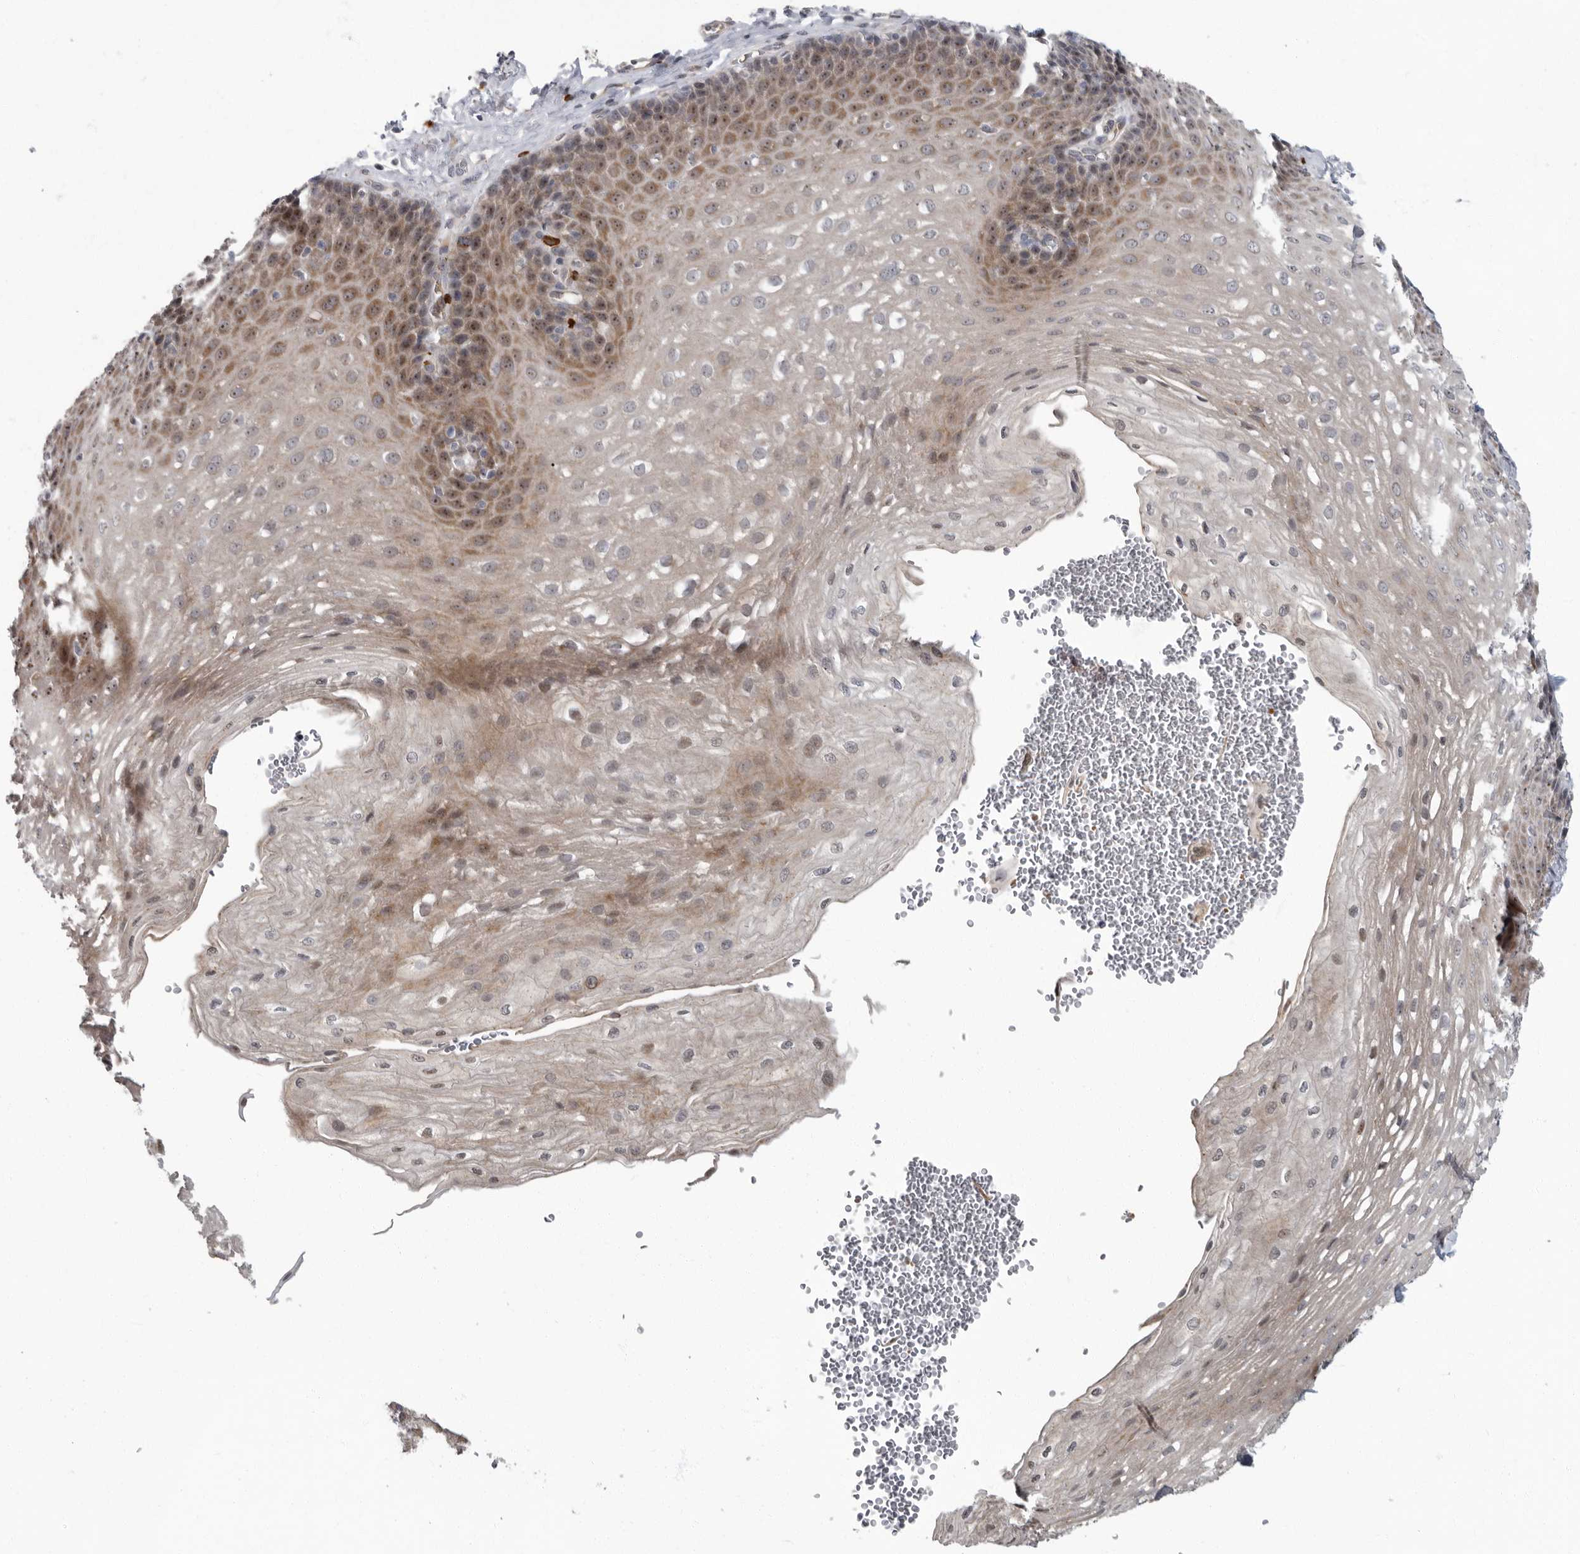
{"staining": {"intensity": "moderate", "quantity": ">75%", "location": "cytoplasmic/membranous,nuclear"}, "tissue": "esophagus", "cell_type": "Squamous epithelial cells", "image_type": "normal", "snomed": [{"axis": "morphology", "description": "Normal tissue, NOS"}, {"axis": "topography", "description": "Esophagus"}], "caption": "Benign esophagus reveals moderate cytoplasmic/membranous,nuclear staining in about >75% of squamous epithelial cells, visualized by immunohistochemistry. (DAB = brown stain, brightfield microscopy at high magnification).", "gene": "PDCD11", "patient": {"sex": "female", "age": 66}}